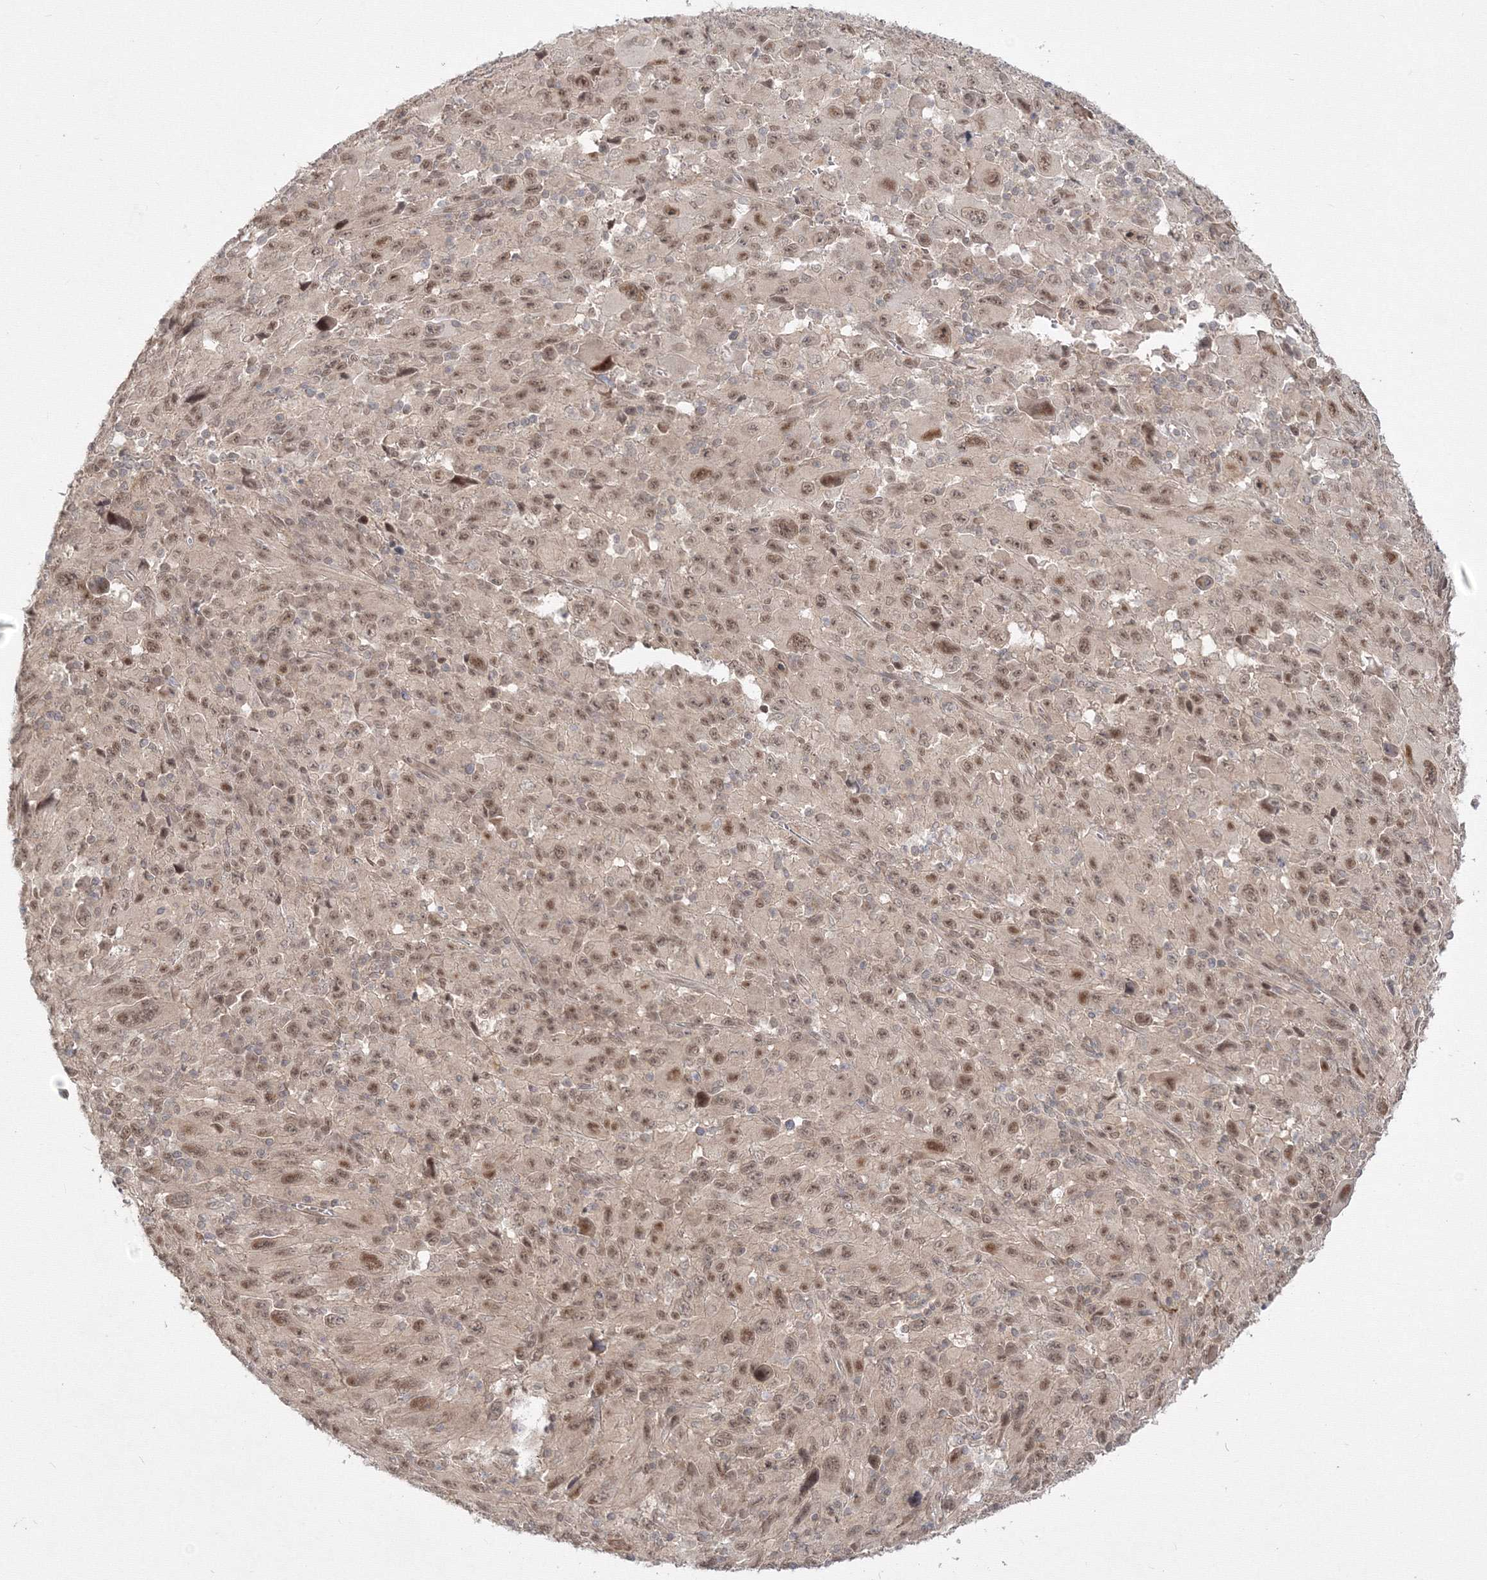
{"staining": {"intensity": "moderate", "quantity": ">75%", "location": "nuclear"}, "tissue": "melanoma", "cell_type": "Tumor cells", "image_type": "cancer", "snomed": [{"axis": "morphology", "description": "Malignant melanoma, Metastatic site"}, {"axis": "topography", "description": "Skin"}], "caption": "There is medium levels of moderate nuclear staining in tumor cells of melanoma, as demonstrated by immunohistochemical staining (brown color).", "gene": "COPS4", "patient": {"sex": "female", "age": 56}}